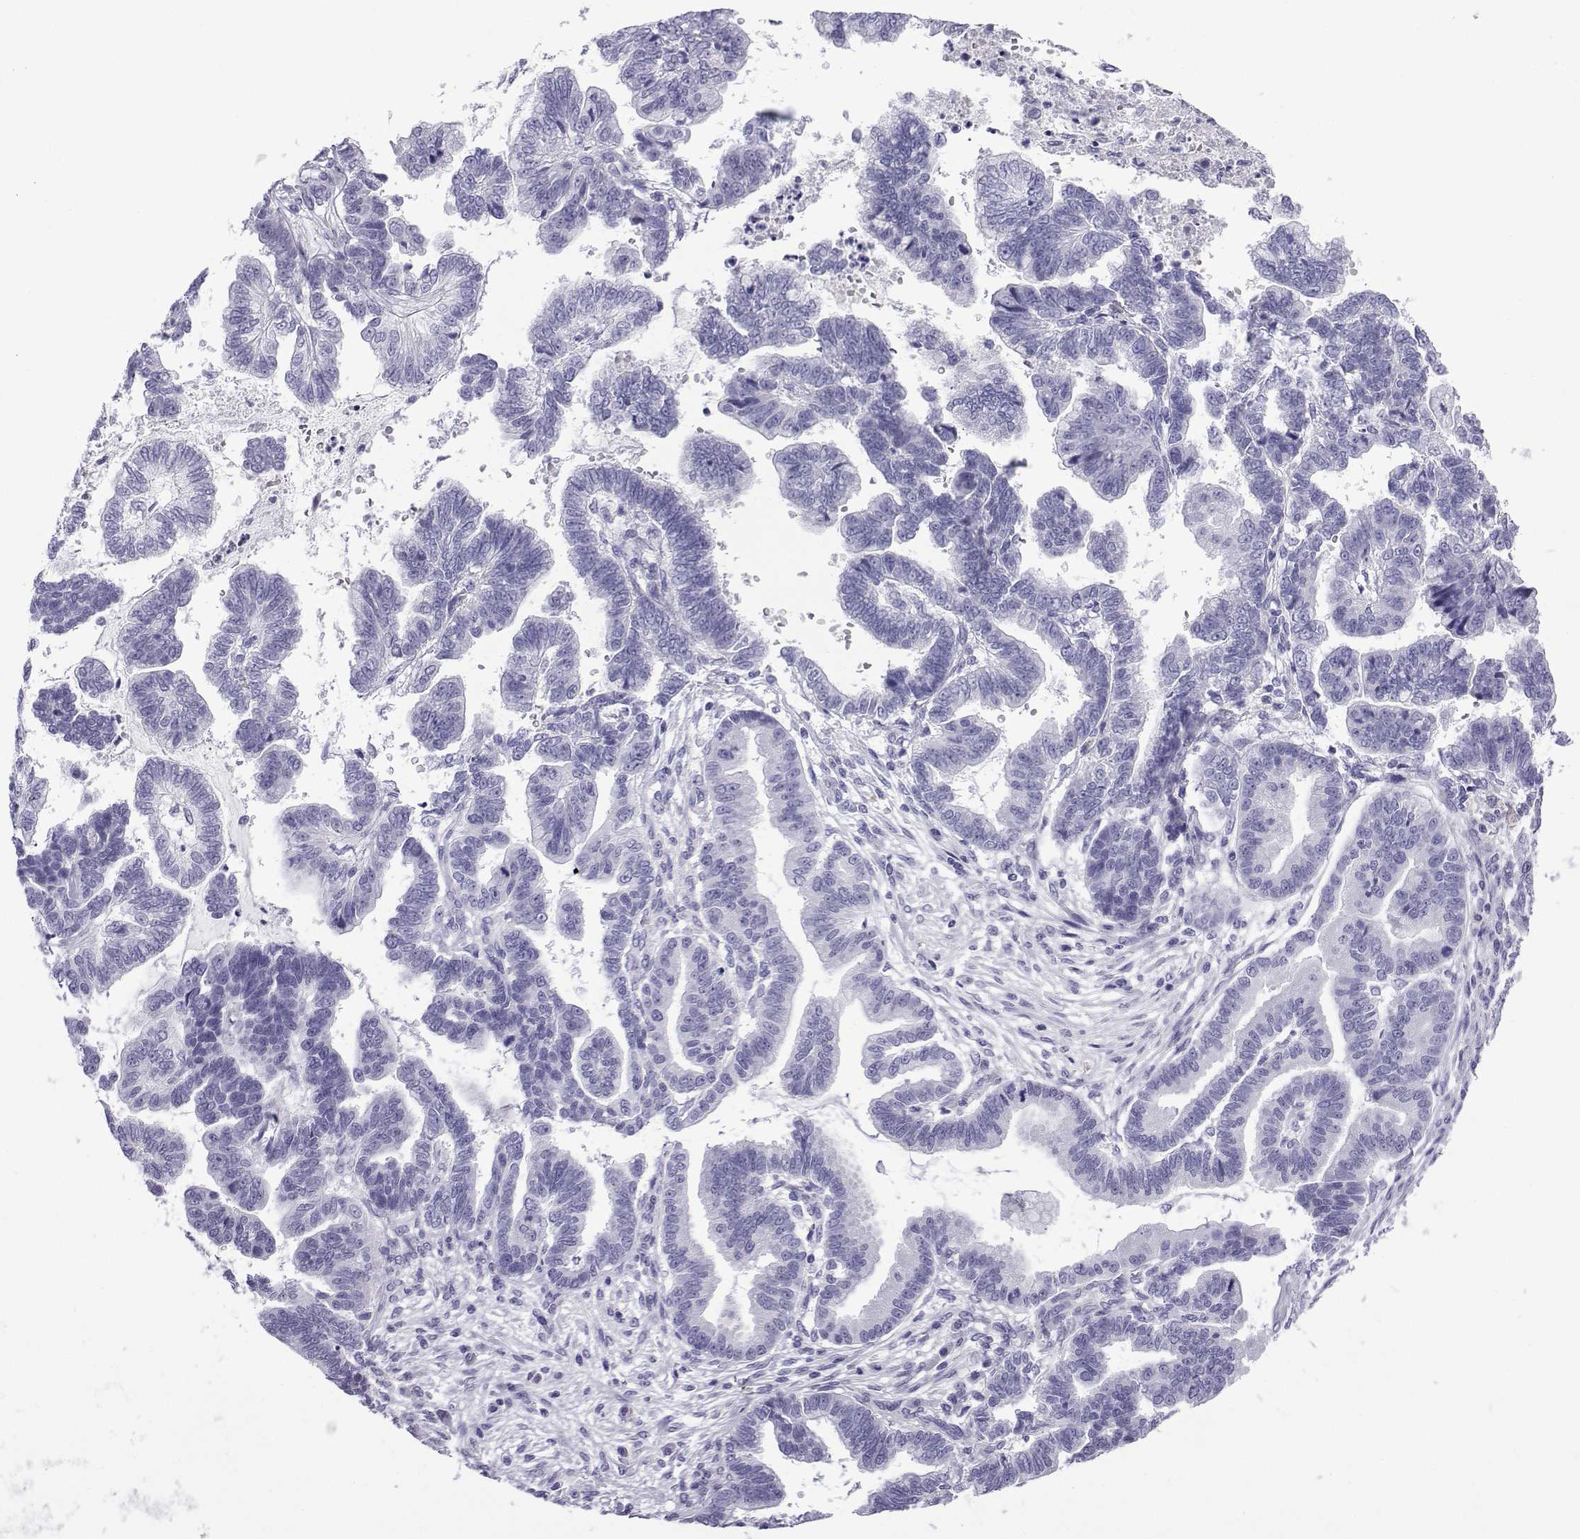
{"staining": {"intensity": "negative", "quantity": "none", "location": "none"}, "tissue": "stomach cancer", "cell_type": "Tumor cells", "image_type": "cancer", "snomed": [{"axis": "morphology", "description": "Adenocarcinoma, NOS"}, {"axis": "topography", "description": "Stomach"}], "caption": "DAB (3,3'-diaminobenzidine) immunohistochemical staining of stomach cancer (adenocarcinoma) reveals no significant expression in tumor cells.", "gene": "TRIM46", "patient": {"sex": "male", "age": 83}}